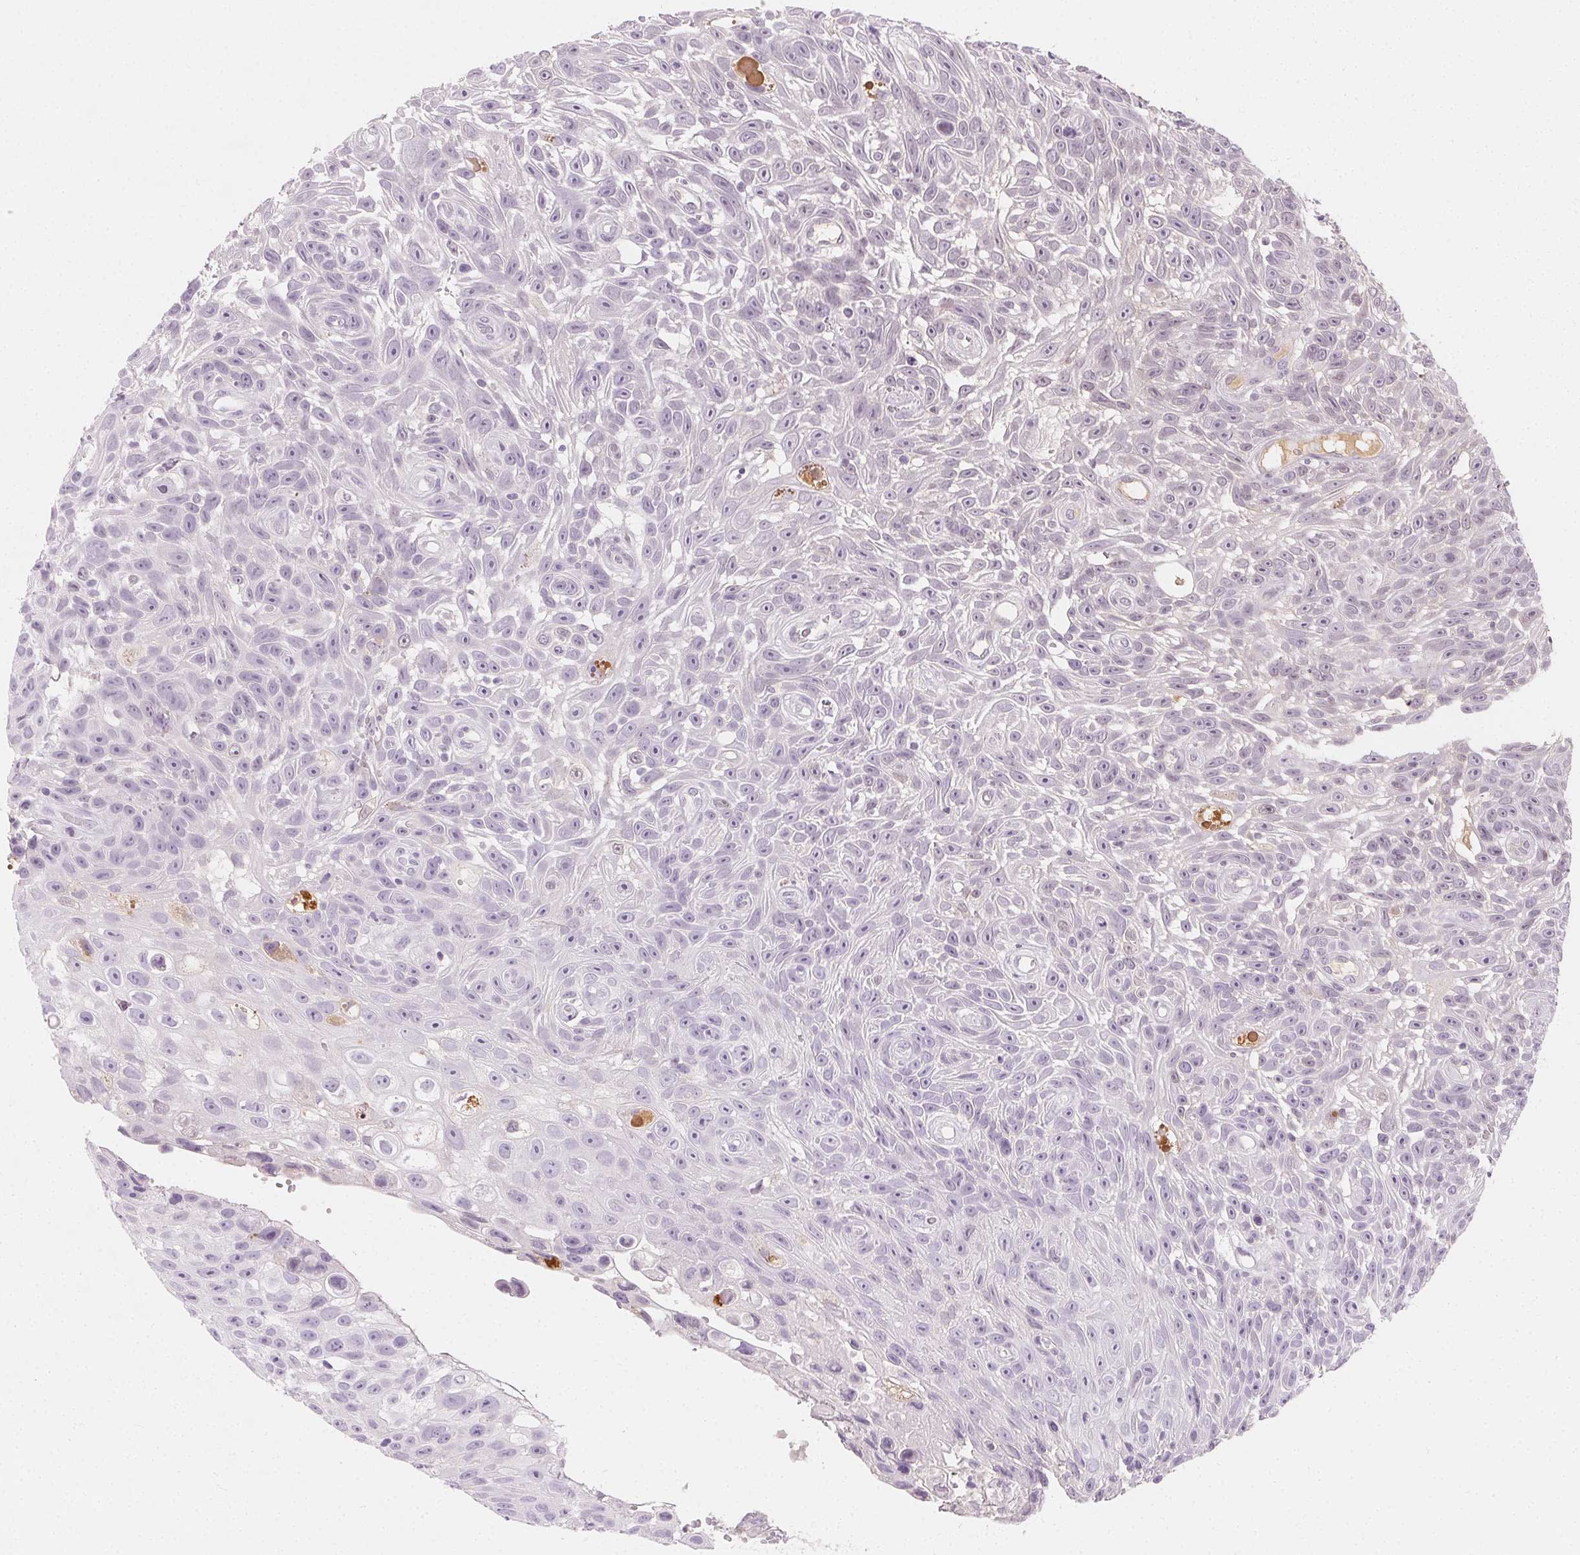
{"staining": {"intensity": "negative", "quantity": "none", "location": "none"}, "tissue": "skin cancer", "cell_type": "Tumor cells", "image_type": "cancer", "snomed": [{"axis": "morphology", "description": "Squamous cell carcinoma, NOS"}, {"axis": "topography", "description": "Skin"}], "caption": "This is a photomicrograph of immunohistochemistry staining of skin cancer, which shows no staining in tumor cells. (DAB (3,3'-diaminobenzidine) immunohistochemistry (IHC), high magnification).", "gene": "AFM", "patient": {"sex": "male", "age": 82}}